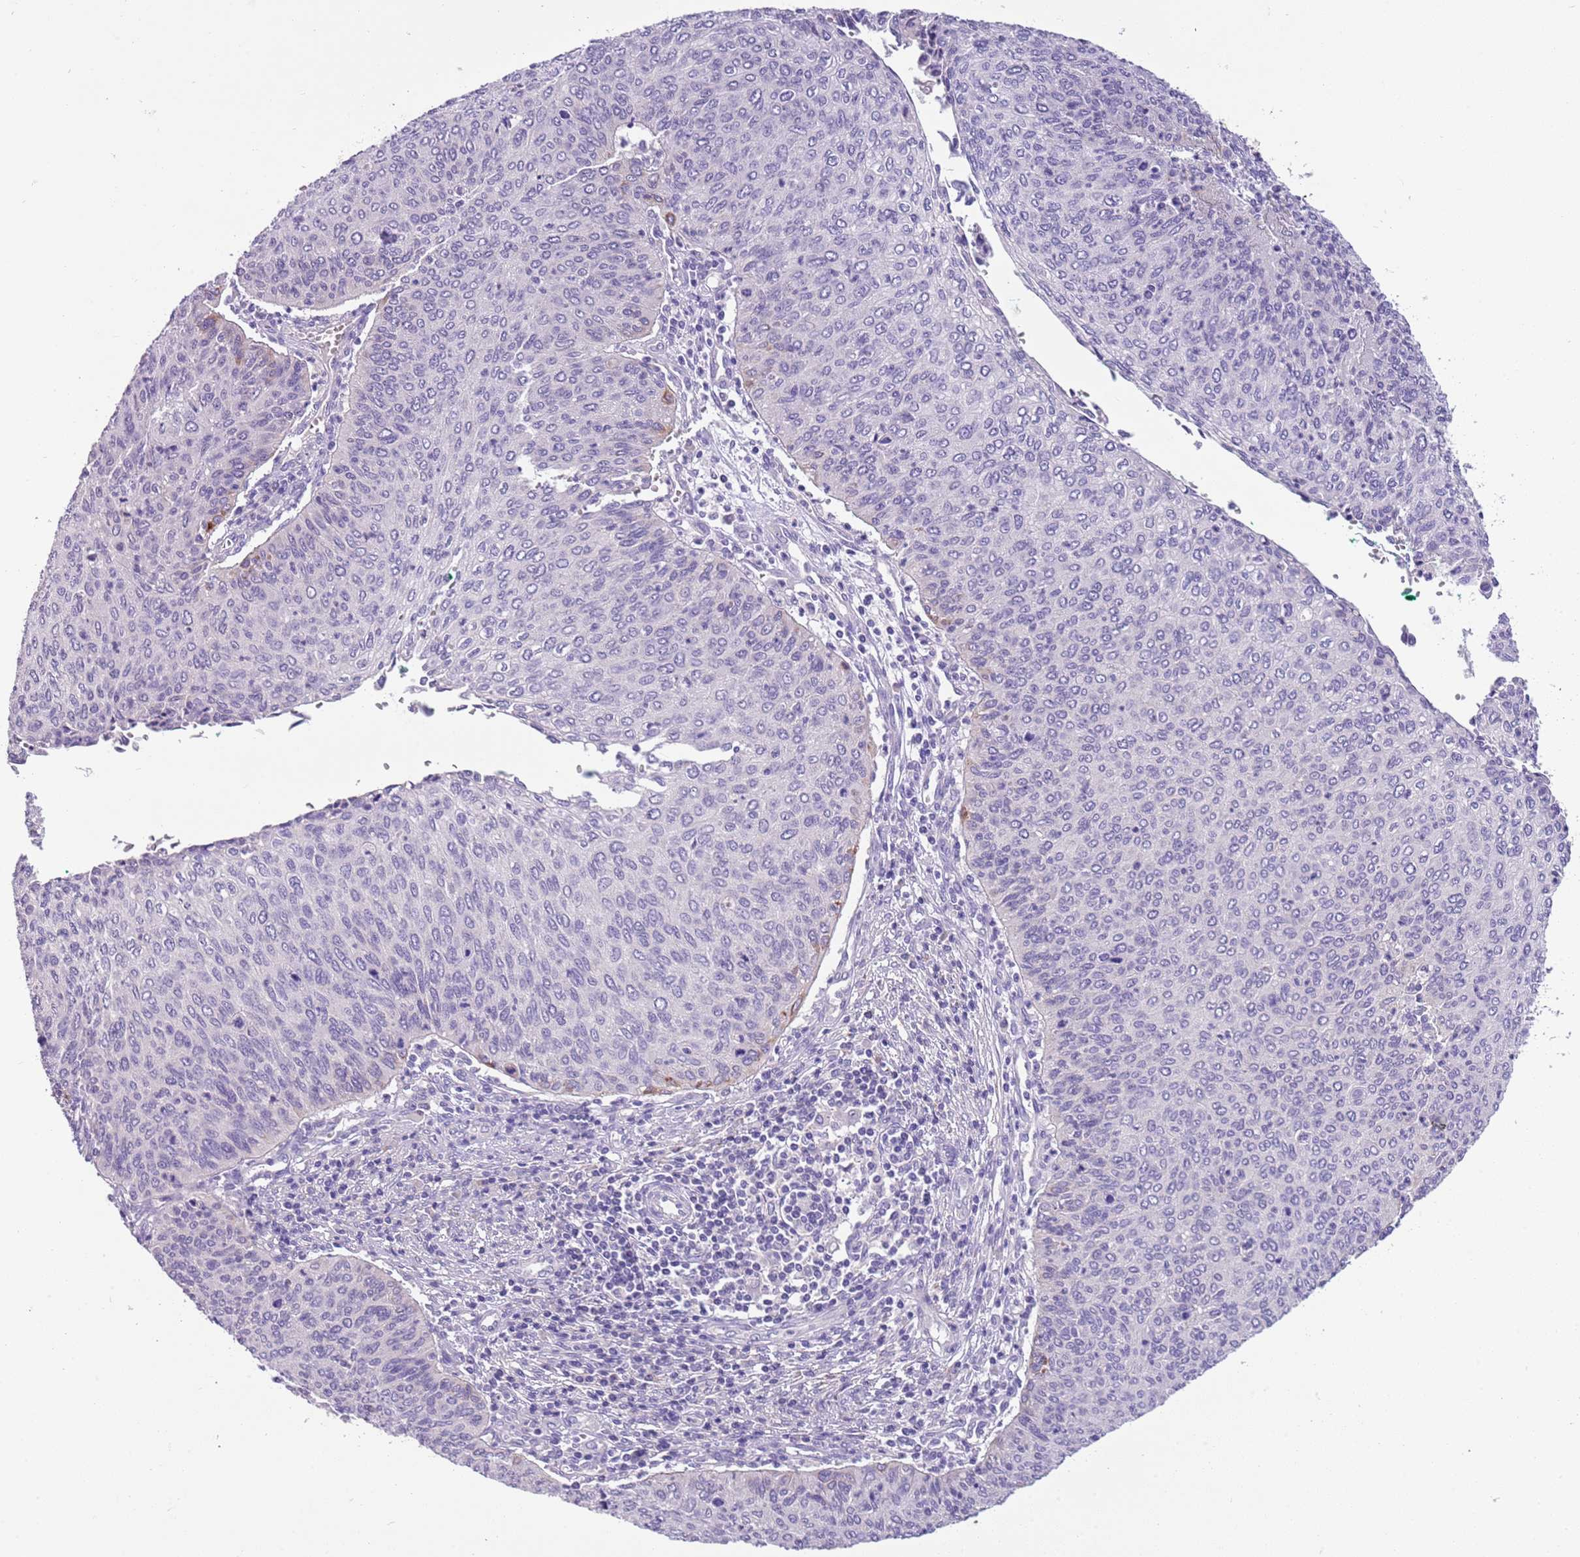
{"staining": {"intensity": "negative", "quantity": "none", "location": "none"}, "tissue": "cervical cancer", "cell_type": "Tumor cells", "image_type": "cancer", "snomed": [{"axis": "morphology", "description": "Squamous cell carcinoma, NOS"}, {"axis": "topography", "description": "Cervix"}], "caption": "Immunohistochemistry (IHC) of human cervical cancer (squamous cell carcinoma) reveals no expression in tumor cells. (DAB immunohistochemistry with hematoxylin counter stain).", "gene": "CFAP73", "patient": {"sex": "female", "age": 38}}